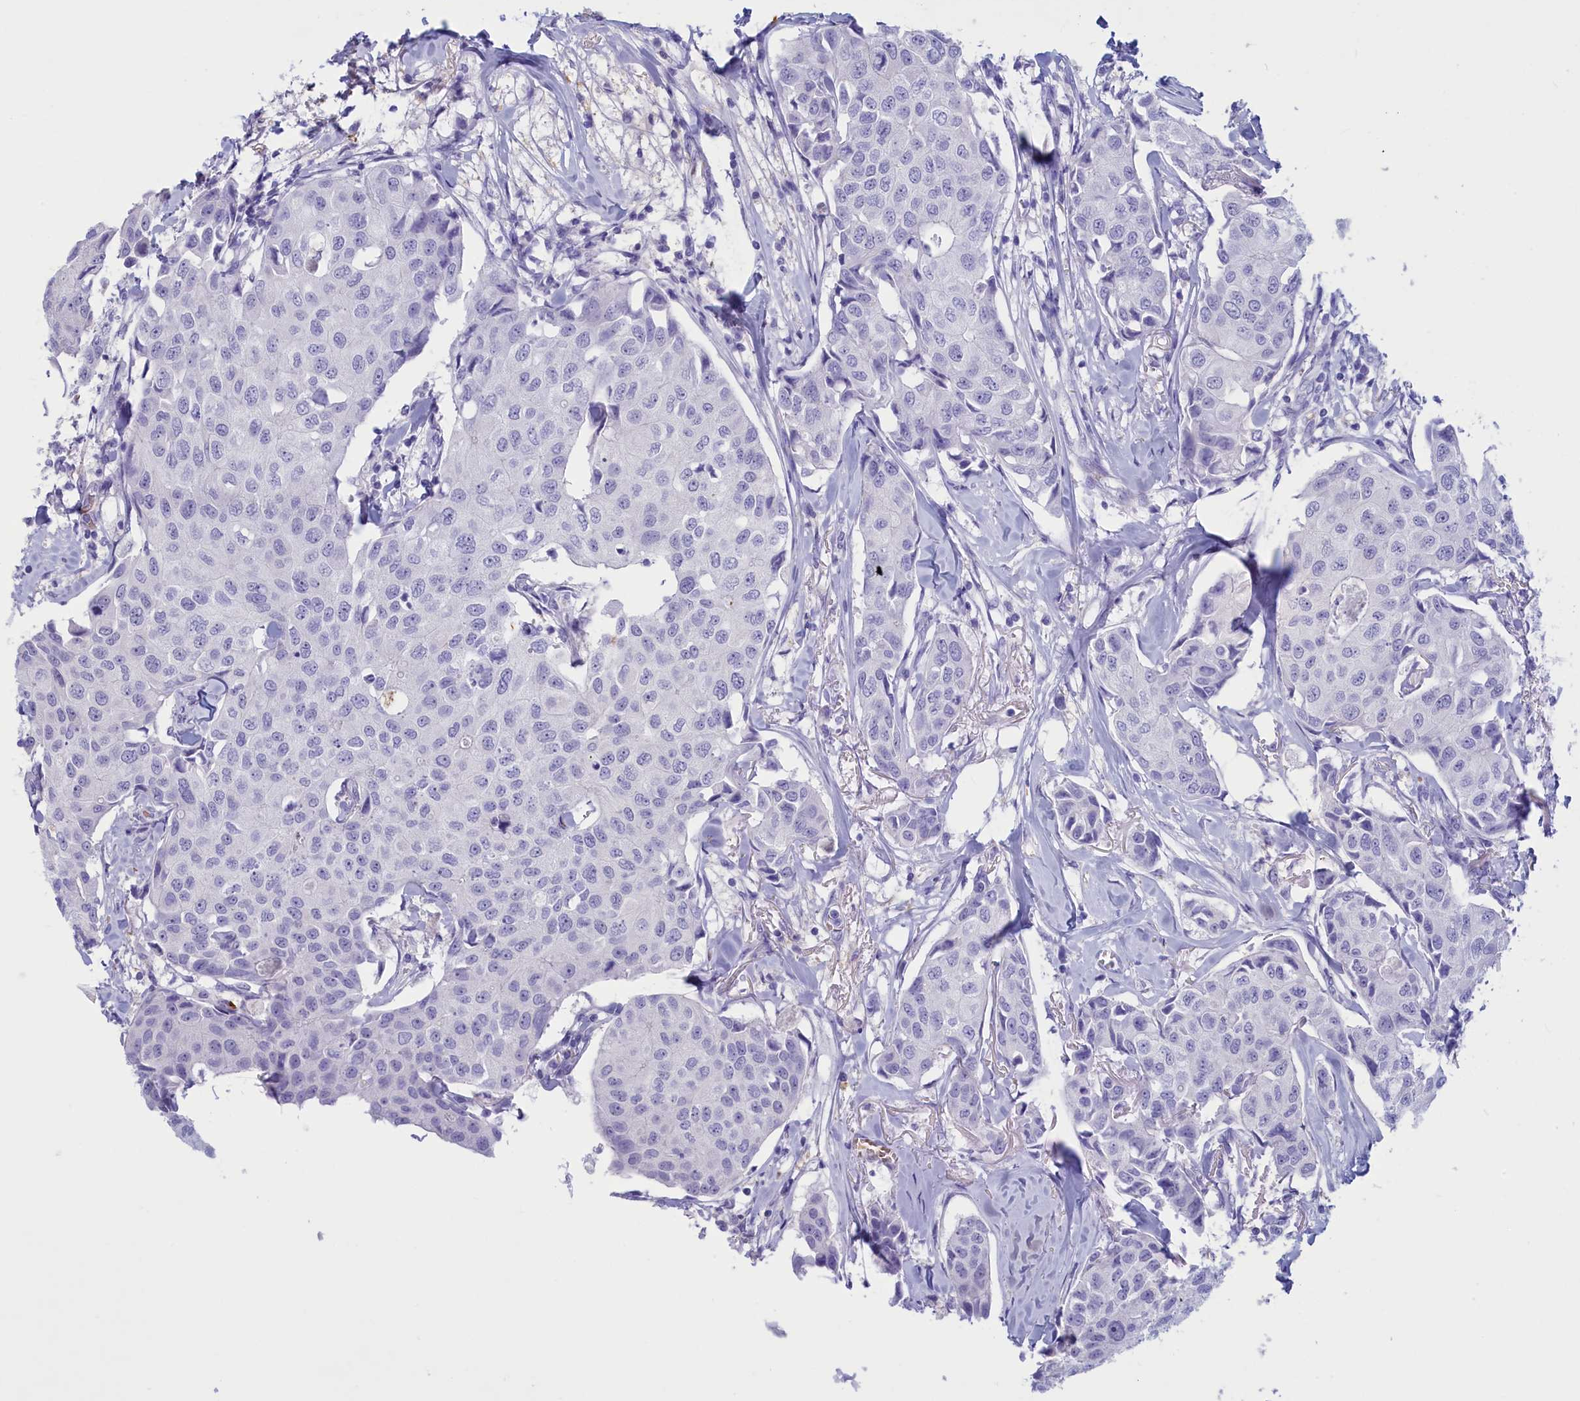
{"staining": {"intensity": "negative", "quantity": "none", "location": "none"}, "tissue": "breast cancer", "cell_type": "Tumor cells", "image_type": "cancer", "snomed": [{"axis": "morphology", "description": "Duct carcinoma"}, {"axis": "topography", "description": "Breast"}], "caption": "Tumor cells are negative for brown protein staining in intraductal carcinoma (breast). (DAB (3,3'-diaminobenzidine) immunohistochemistry (IHC) visualized using brightfield microscopy, high magnification).", "gene": "GAPDHS", "patient": {"sex": "female", "age": 80}}